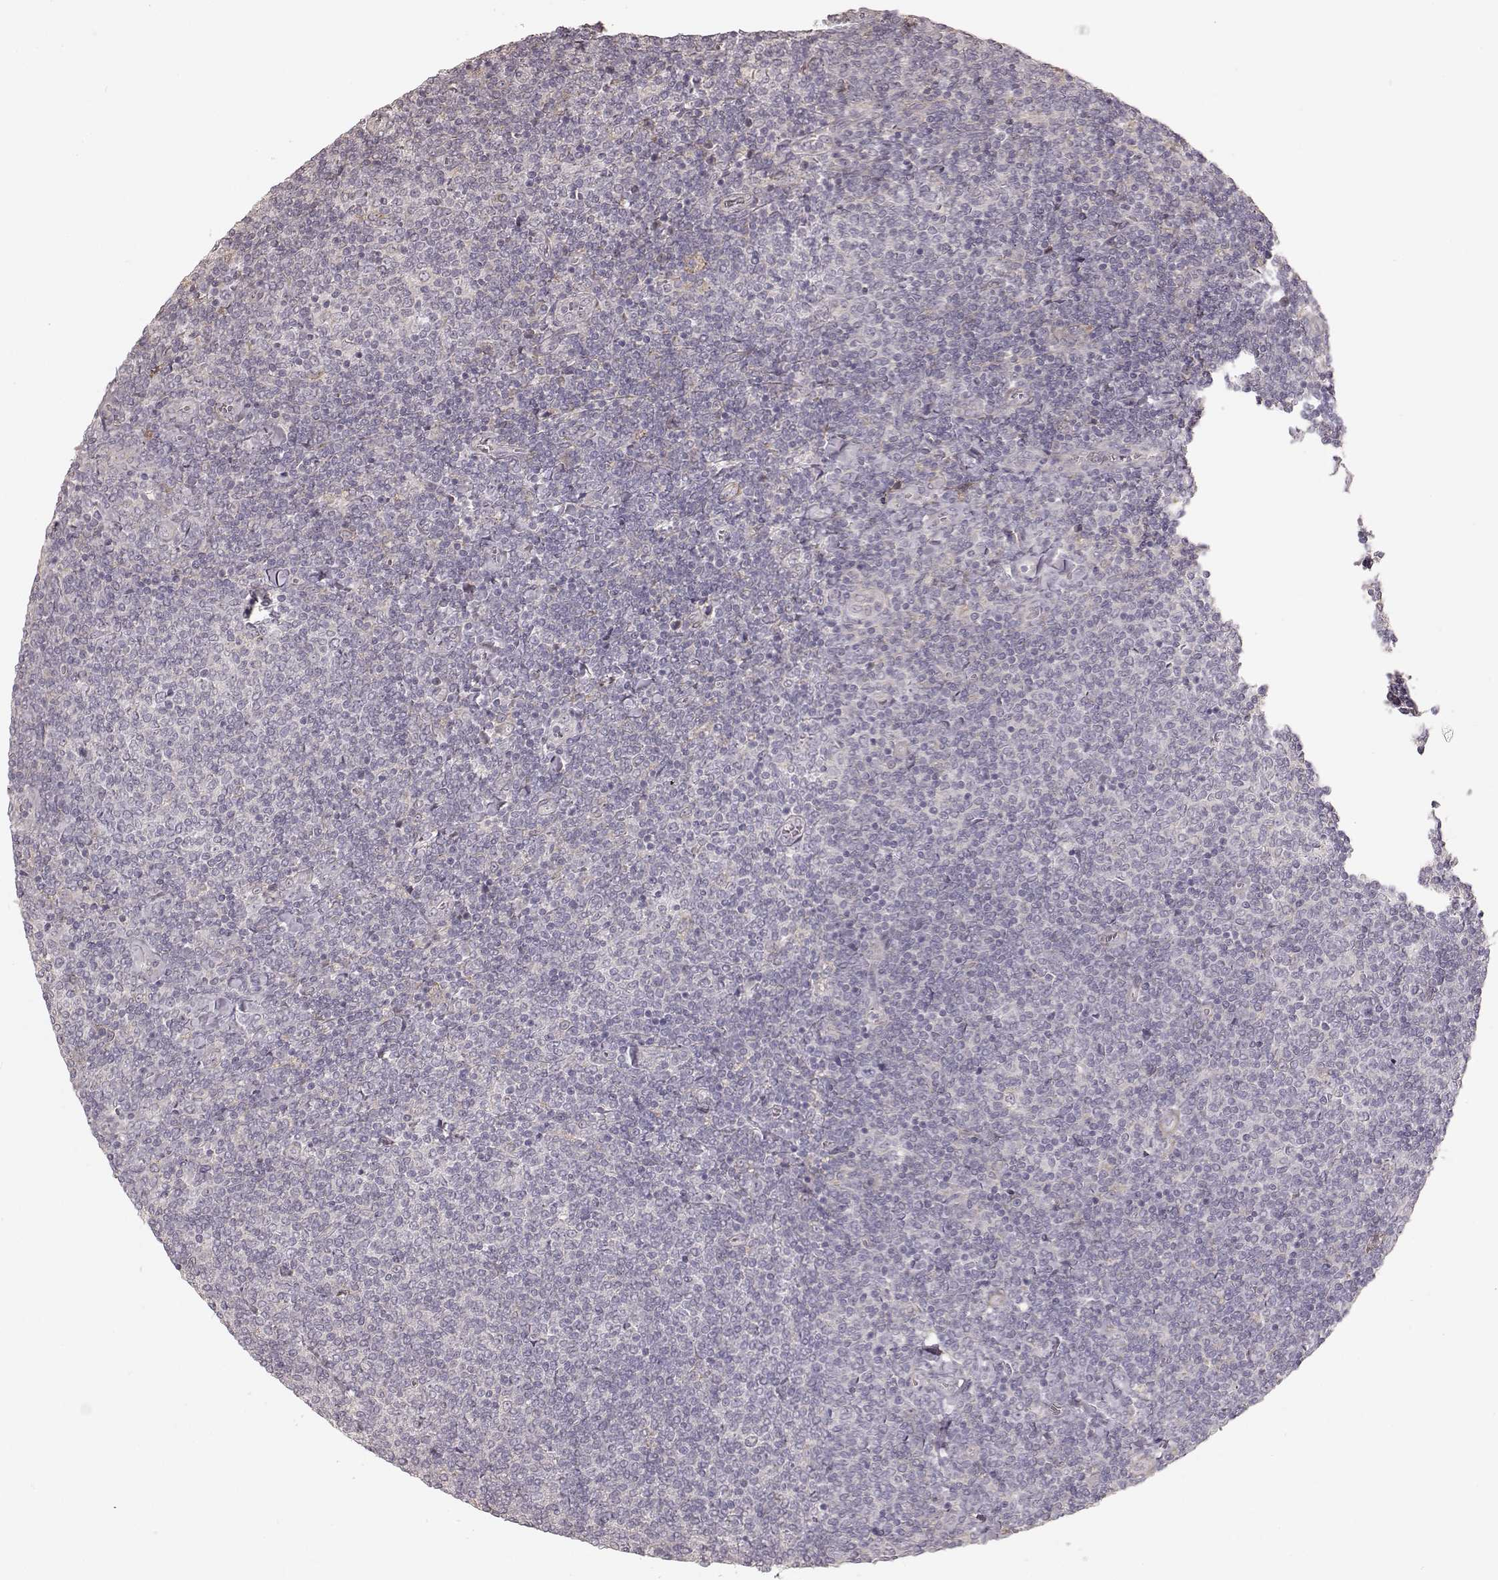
{"staining": {"intensity": "negative", "quantity": "none", "location": "none"}, "tissue": "lymphoma", "cell_type": "Tumor cells", "image_type": "cancer", "snomed": [{"axis": "morphology", "description": "Malignant lymphoma, non-Hodgkin's type, Low grade"}, {"axis": "topography", "description": "Lymph node"}], "caption": "The photomicrograph demonstrates no significant positivity in tumor cells of lymphoma. (DAB IHC visualized using brightfield microscopy, high magnification).", "gene": "KCNJ9", "patient": {"sex": "male", "age": 52}}